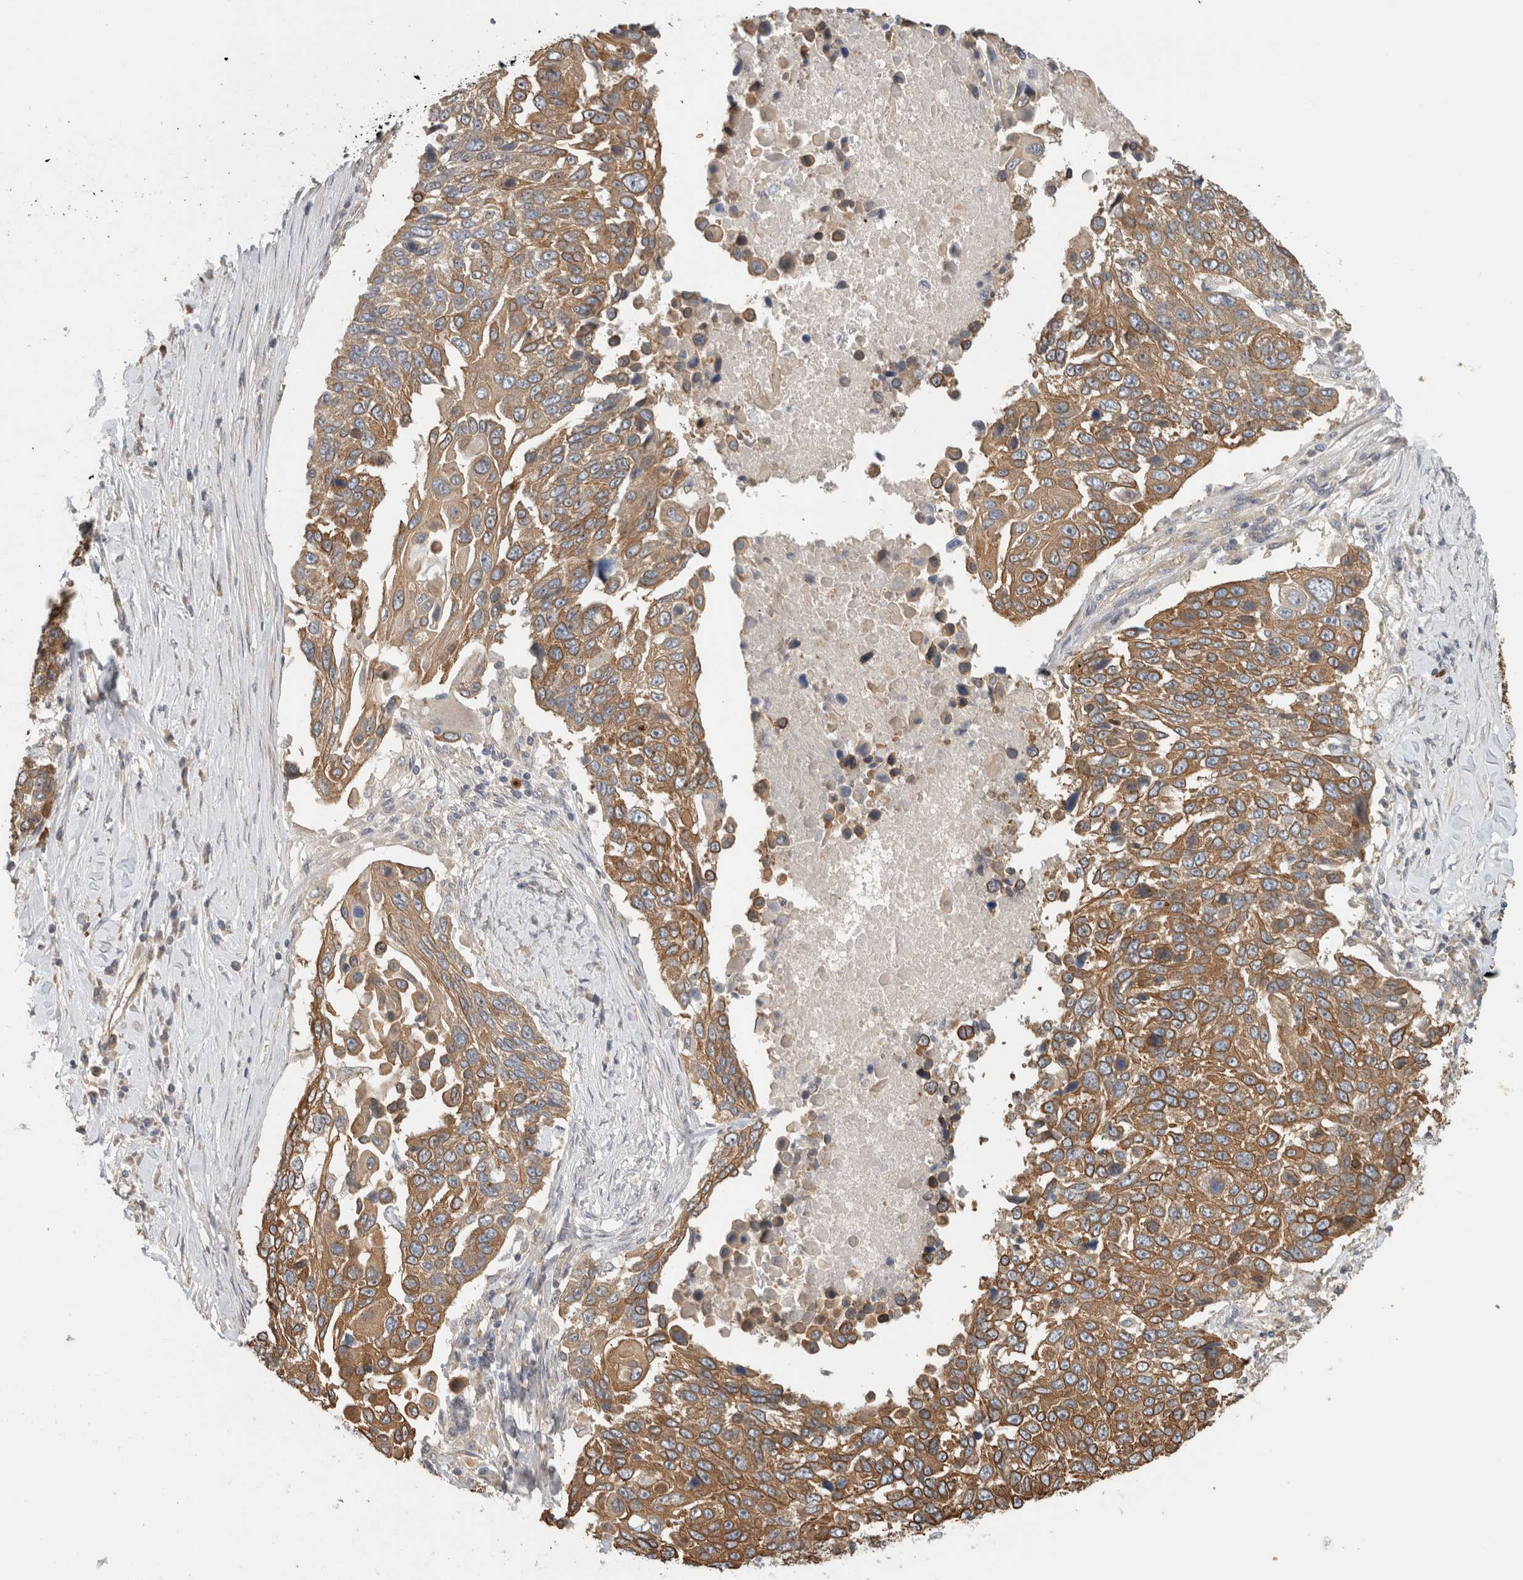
{"staining": {"intensity": "moderate", "quantity": ">75%", "location": "cytoplasmic/membranous"}, "tissue": "lung cancer", "cell_type": "Tumor cells", "image_type": "cancer", "snomed": [{"axis": "morphology", "description": "Squamous cell carcinoma, NOS"}, {"axis": "topography", "description": "Lung"}], "caption": "An image of human squamous cell carcinoma (lung) stained for a protein exhibits moderate cytoplasmic/membranous brown staining in tumor cells. (Stains: DAB in brown, nuclei in blue, Microscopy: brightfield microscopy at high magnification).", "gene": "PUM1", "patient": {"sex": "male", "age": 66}}